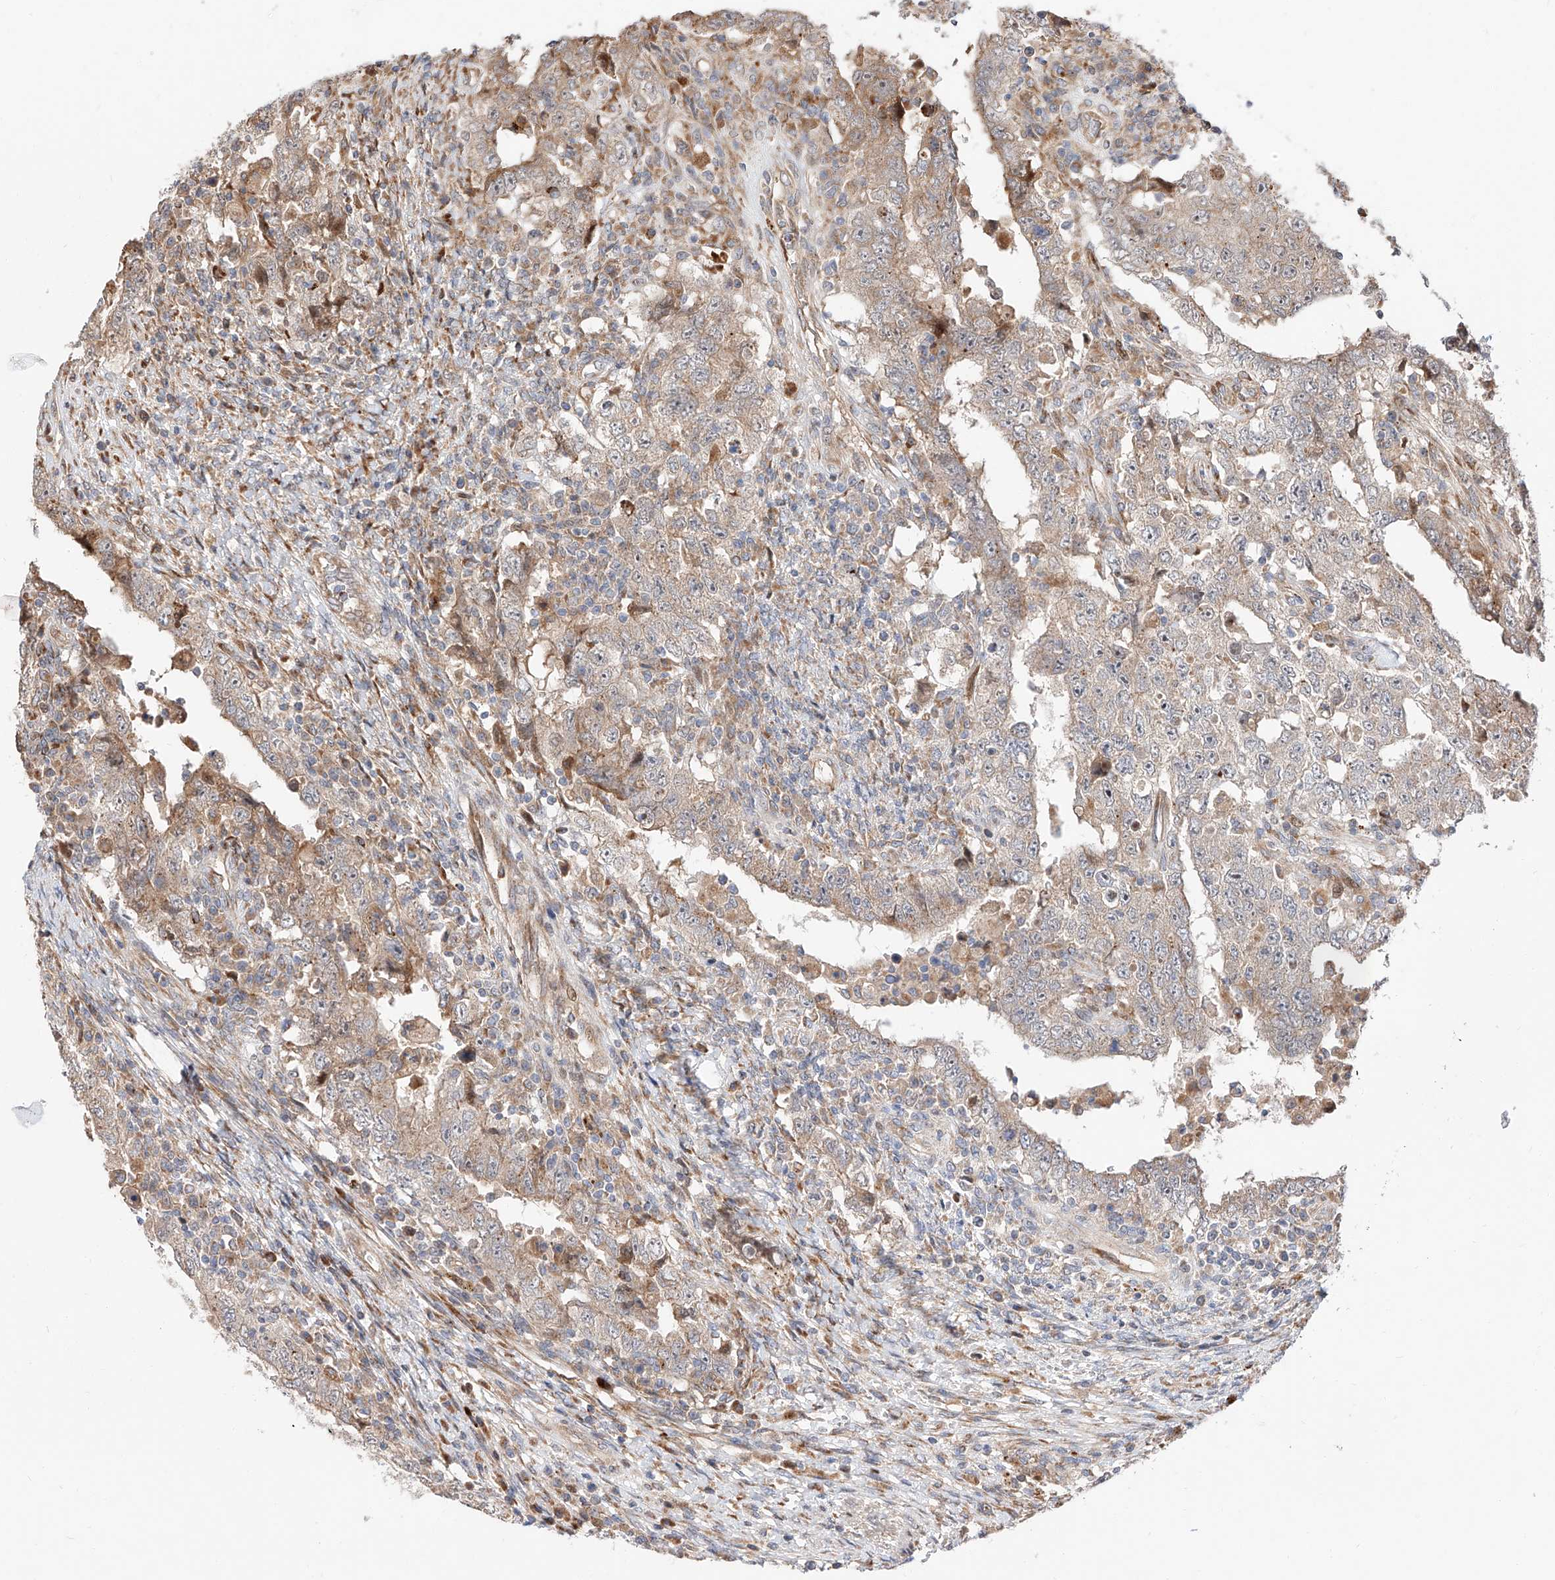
{"staining": {"intensity": "weak", "quantity": "25%-75%", "location": "cytoplasmic/membranous"}, "tissue": "testis cancer", "cell_type": "Tumor cells", "image_type": "cancer", "snomed": [{"axis": "morphology", "description": "Carcinoma, Embryonal, NOS"}, {"axis": "topography", "description": "Testis"}], "caption": "Protein staining reveals weak cytoplasmic/membranous positivity in approximately 25%-75% of tumor cells in testis embryonal carcinoma. The staining was performed using DAB, with brown indicating positive protein expression. Nuclei are stained blue with hematoxylin.", "gene": "DIRAS3", "patient": {"sex": "male", "age": 26}}